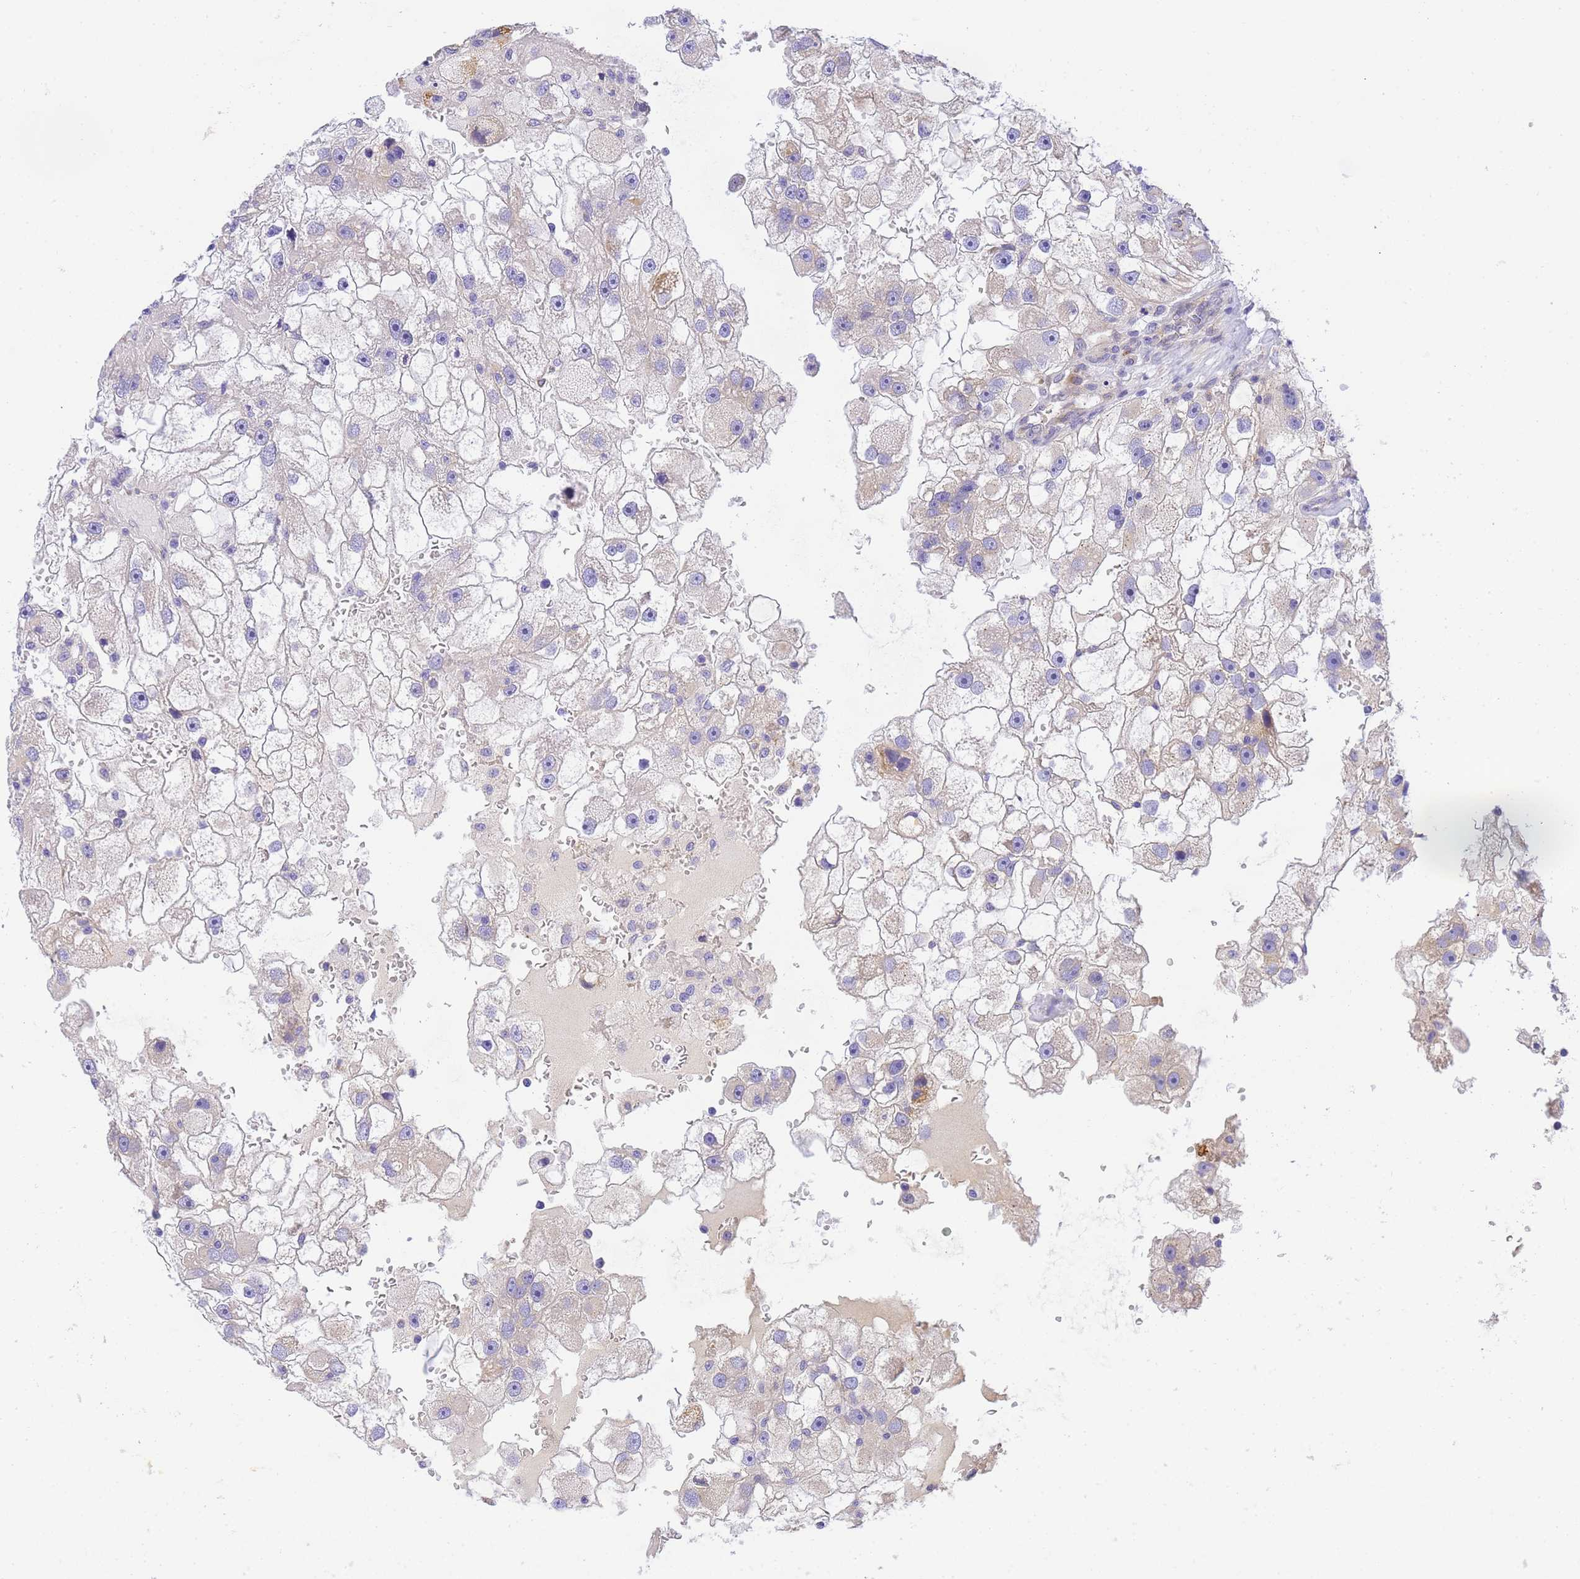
{"staining": {"intensity": "negative", "quantity": "none", "location": "none"}, "tissue": "renal cancer", "cell_type": "Tumor cells", "image_type": "cancer", "snomed": [{"axis": "morphology", "description": "Adenocarcinoma, NOS"}, {"axis": "topography", "description": "Kidney"}], "caption": "This is an immunohistochemistry (IHC) histopathology image of renal cancer. There is no positivity in tumor cells.", "gene": "RHBDD3", "patient": {"sex": "male", "age": 63}}